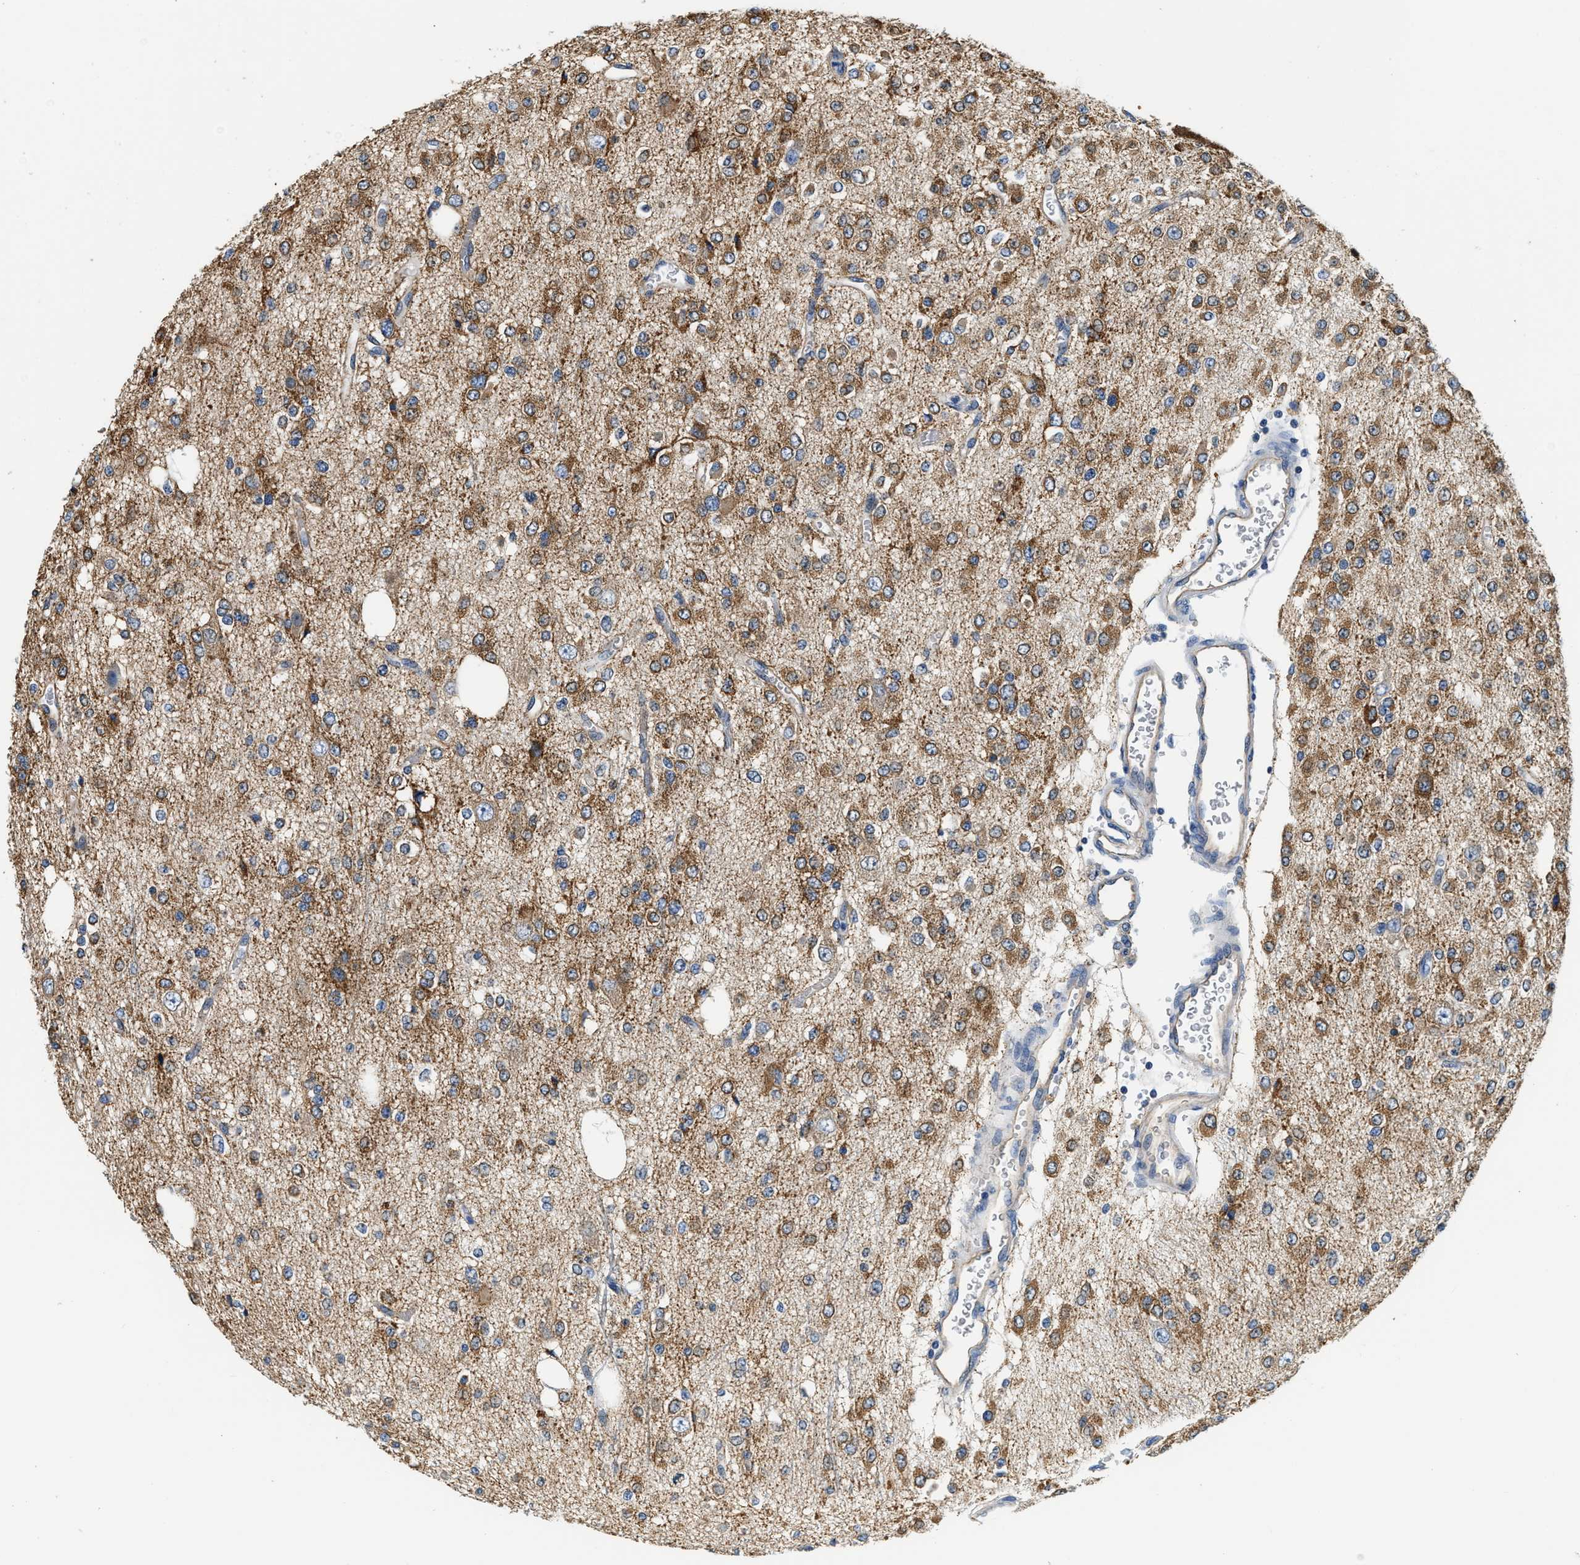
{"staining": {"intensity": "moderate", "quantity": ">75%", "location": "cytoplasmic/membranous"}, "tissue": "glioma", "cell_type": "Tumor cells", "image_type": "cancer", "snomed": [{"axis": "morphology", "description": "Glioma, malignant, Low grade"}, {"axis": "topography", "description": "Brain"}], "caption": "Low-grade glioma (malignant) stained with a protein marker reveals moderate staining in tumor cells.", "gene": "PPP2R1B", "patient": {"sex": "male", "age": 38}}